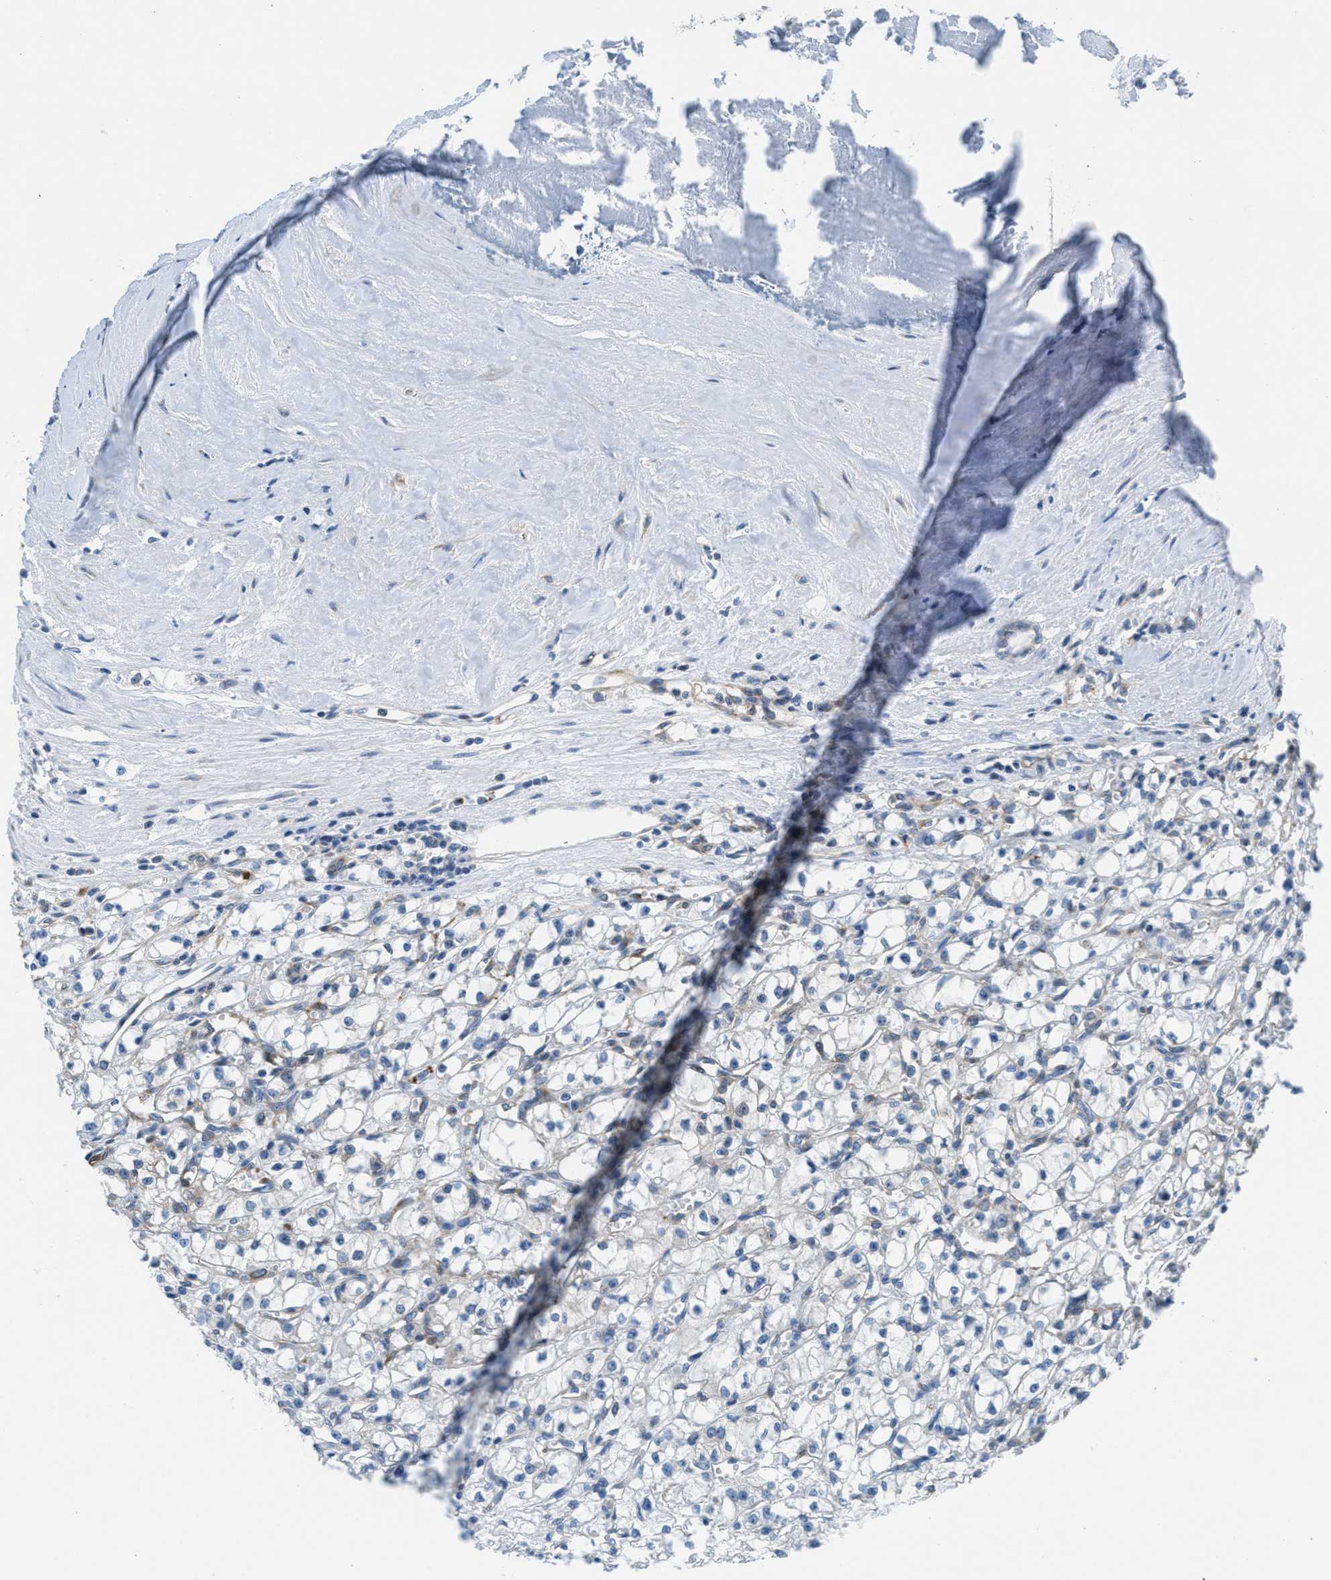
{"staining": {"intensity": "negative", "quantity": "none", "location": "none"}, "tissue": "renal cancer", "cell_type": "Tumor cells", "image_type": "cancer", "snomed": [{"axis": "morphology", "description": "Adenocarcinoma, NOS"}, {"axis": "topography", "description": "Kidney"}], "caption": "Tumor cells show no significant staining in renal cancer. Brightfield microscopy of immunohistochemistry stained with DAB (3,3'-diaminobenzidine) (brown) and hematoxylin (blue), captured at high magnification.", "gene": "MAPRE2", "patient": {"sex": "male", "age": 56}}